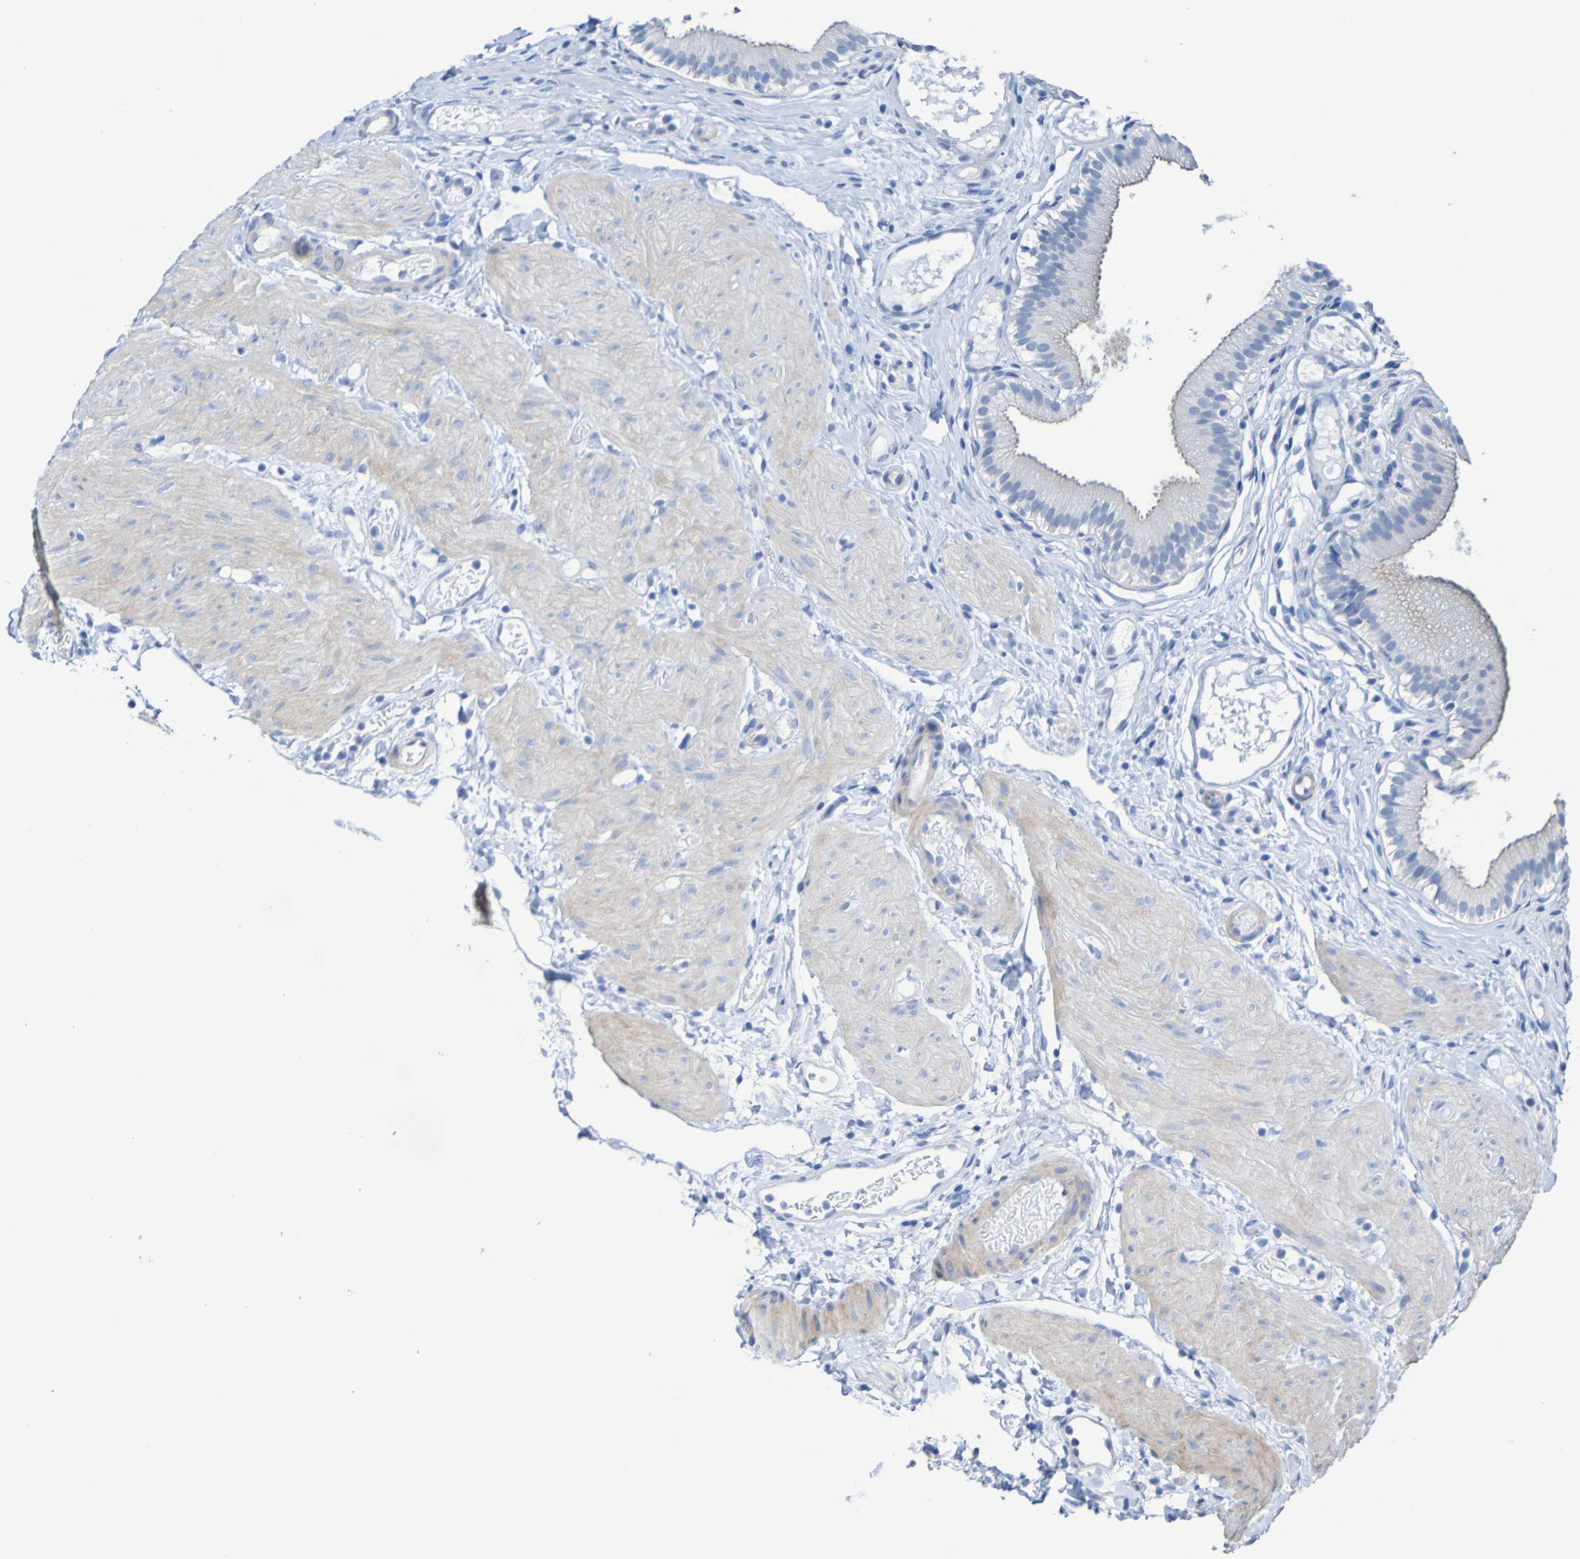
{"staining": {"intensity": "weak", "quantity": "<25%", "location": "cytoplasmic/membranous"}, "tissue": "gallbladder", "cell_type": "Glandular cells", "image_type": "normal", "snomed": [{"axis": "morphology", "description": "Normal tissue, NOS"}, {"axis": "topography", "description": "Gallbladder"}], "caption": "Immunohistochemical staining of unremarkable human gallbladder demonstrates no significant positivity in glandular cells.", "gene": "ACMSD", "patient": {"sex": "female", "age": 26}}